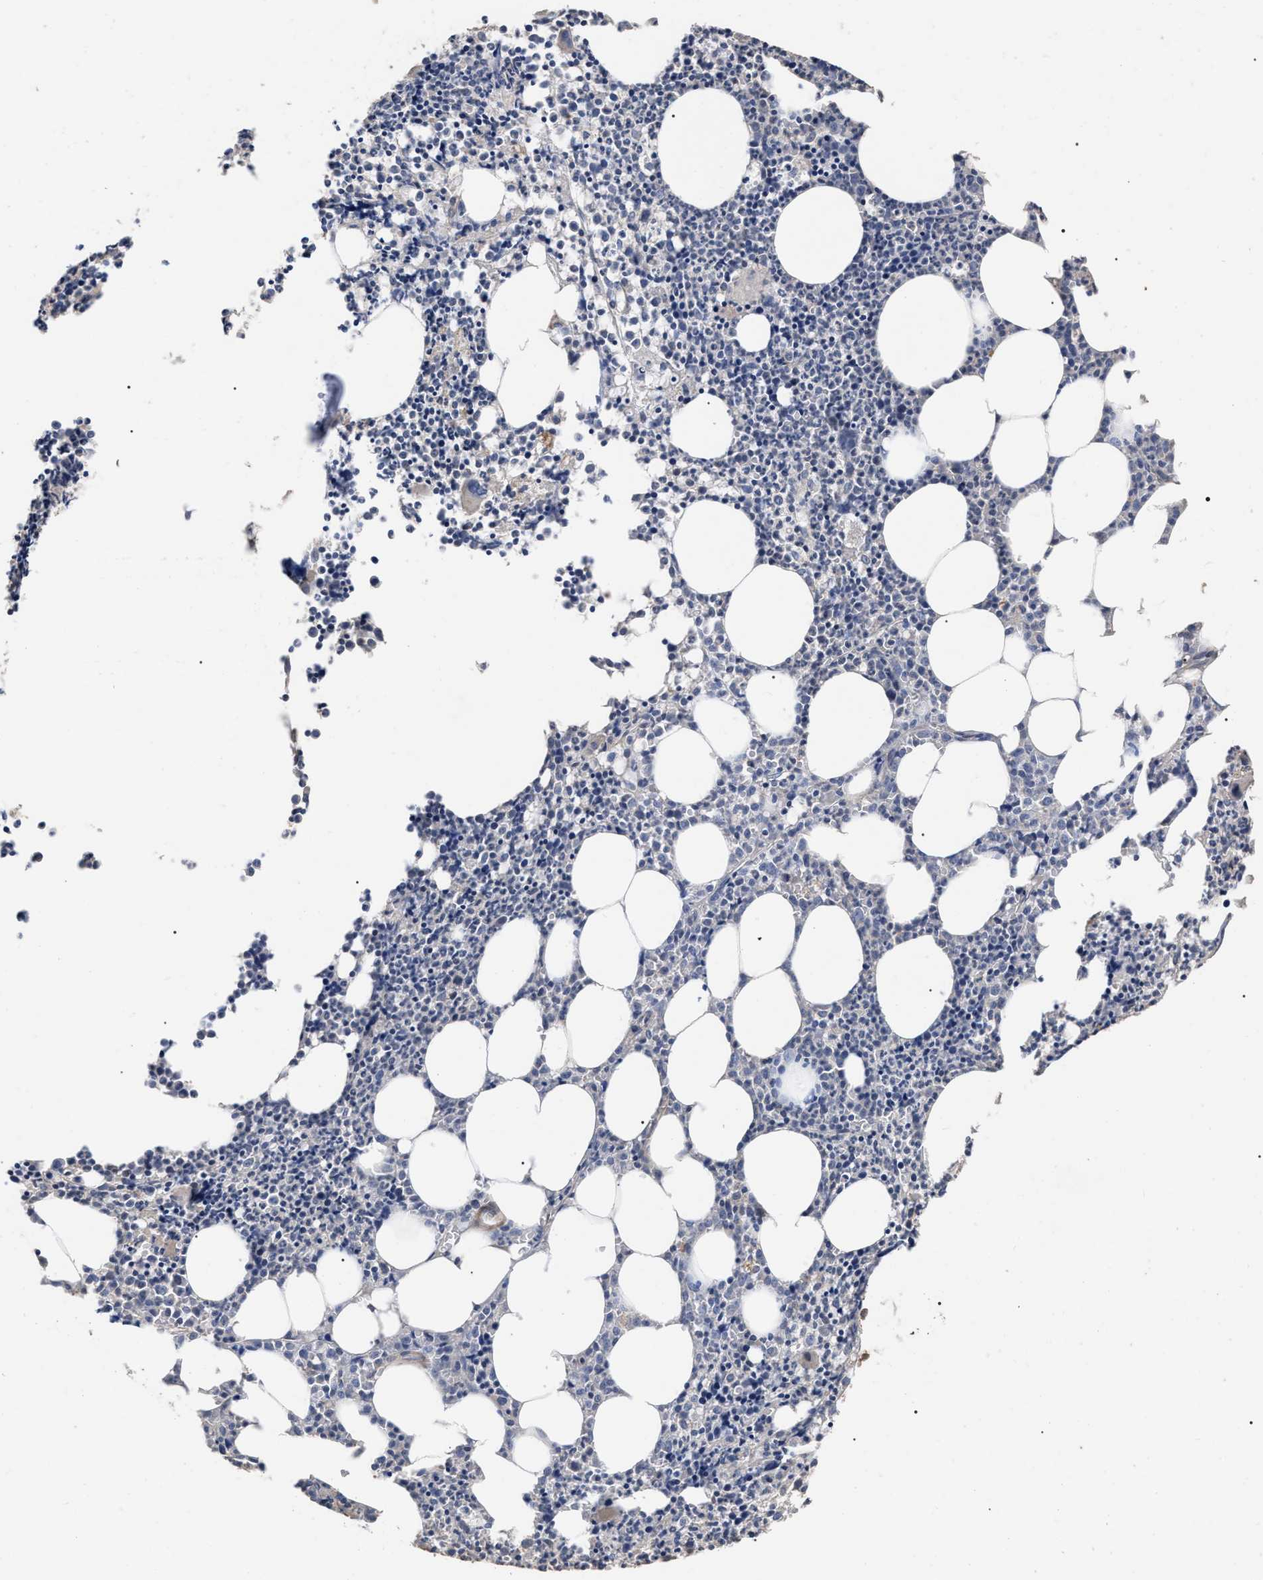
{"staining": {"intensity": "weak", "quantity": "25%-75%", "location": "cytoplasmic/membranous"}, "tissue": "bone marrow", "cell_type": "Hematopoietic cells", "image_type": "normal", "snomed": [{"axis": "morphology", "description": "Normal tissue, NOS"}, {"axis": "morphology", "description": "Inflammation, NOS"}, {"axis": "topography", "description": "Bone marrow"}], "caption": "Brown immunohistochemical staining in benign bone marrow demonstrates weak cytoplasmic/membranous staining in approximately 25%-75% of hematopoietic cells. The staining was performed using DAB (3,3'-diaminobenzidine), with brown indicating positive protein expression. Nuclei are stained blue with hematoxylin.", "gene": "BTN2A1", "patient": {"sex": "female", "age": 53}}